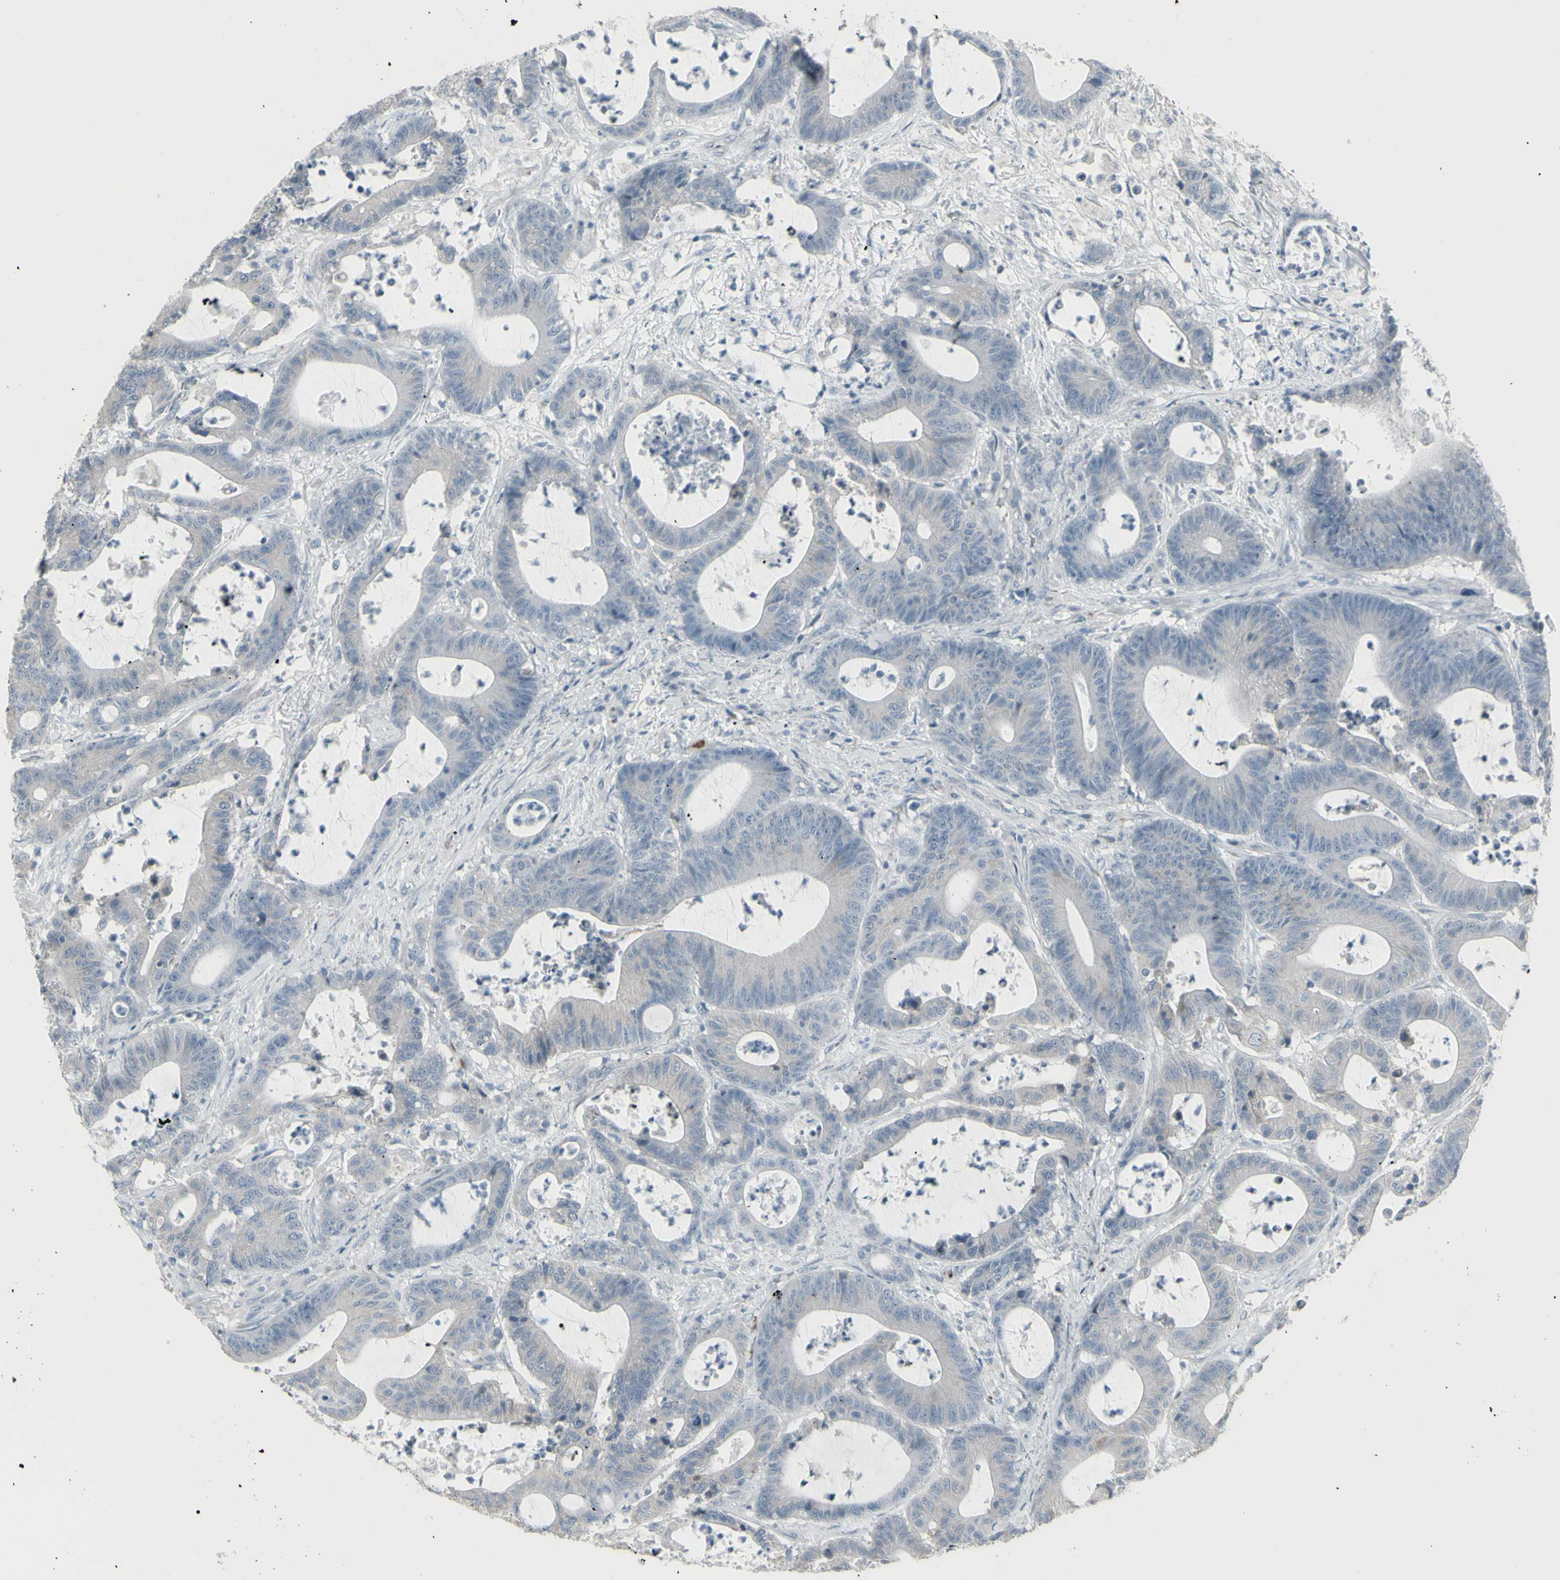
{"staining": {"intensity": "negative", "quantity": "none", "location": "none"}, "tissue": "colorectal cancer", "cell_type": "Tumor cells", "image_type": "cancer", "snomed": [{"axis": "morphology", "description": "Adenocarcinoma, NOS"}, {"axis": "topography", "description": "Colon"}], "caption": "IHC photomicrograph of neoplastic tissue: adenocarcinoma (colorectal) stained with DAB (3,3'-diaminobenzidine) reveals no significant protein staining in tumor cells.", "gene": "CD79B", "patient": {"sex": "female", "age": 84}}